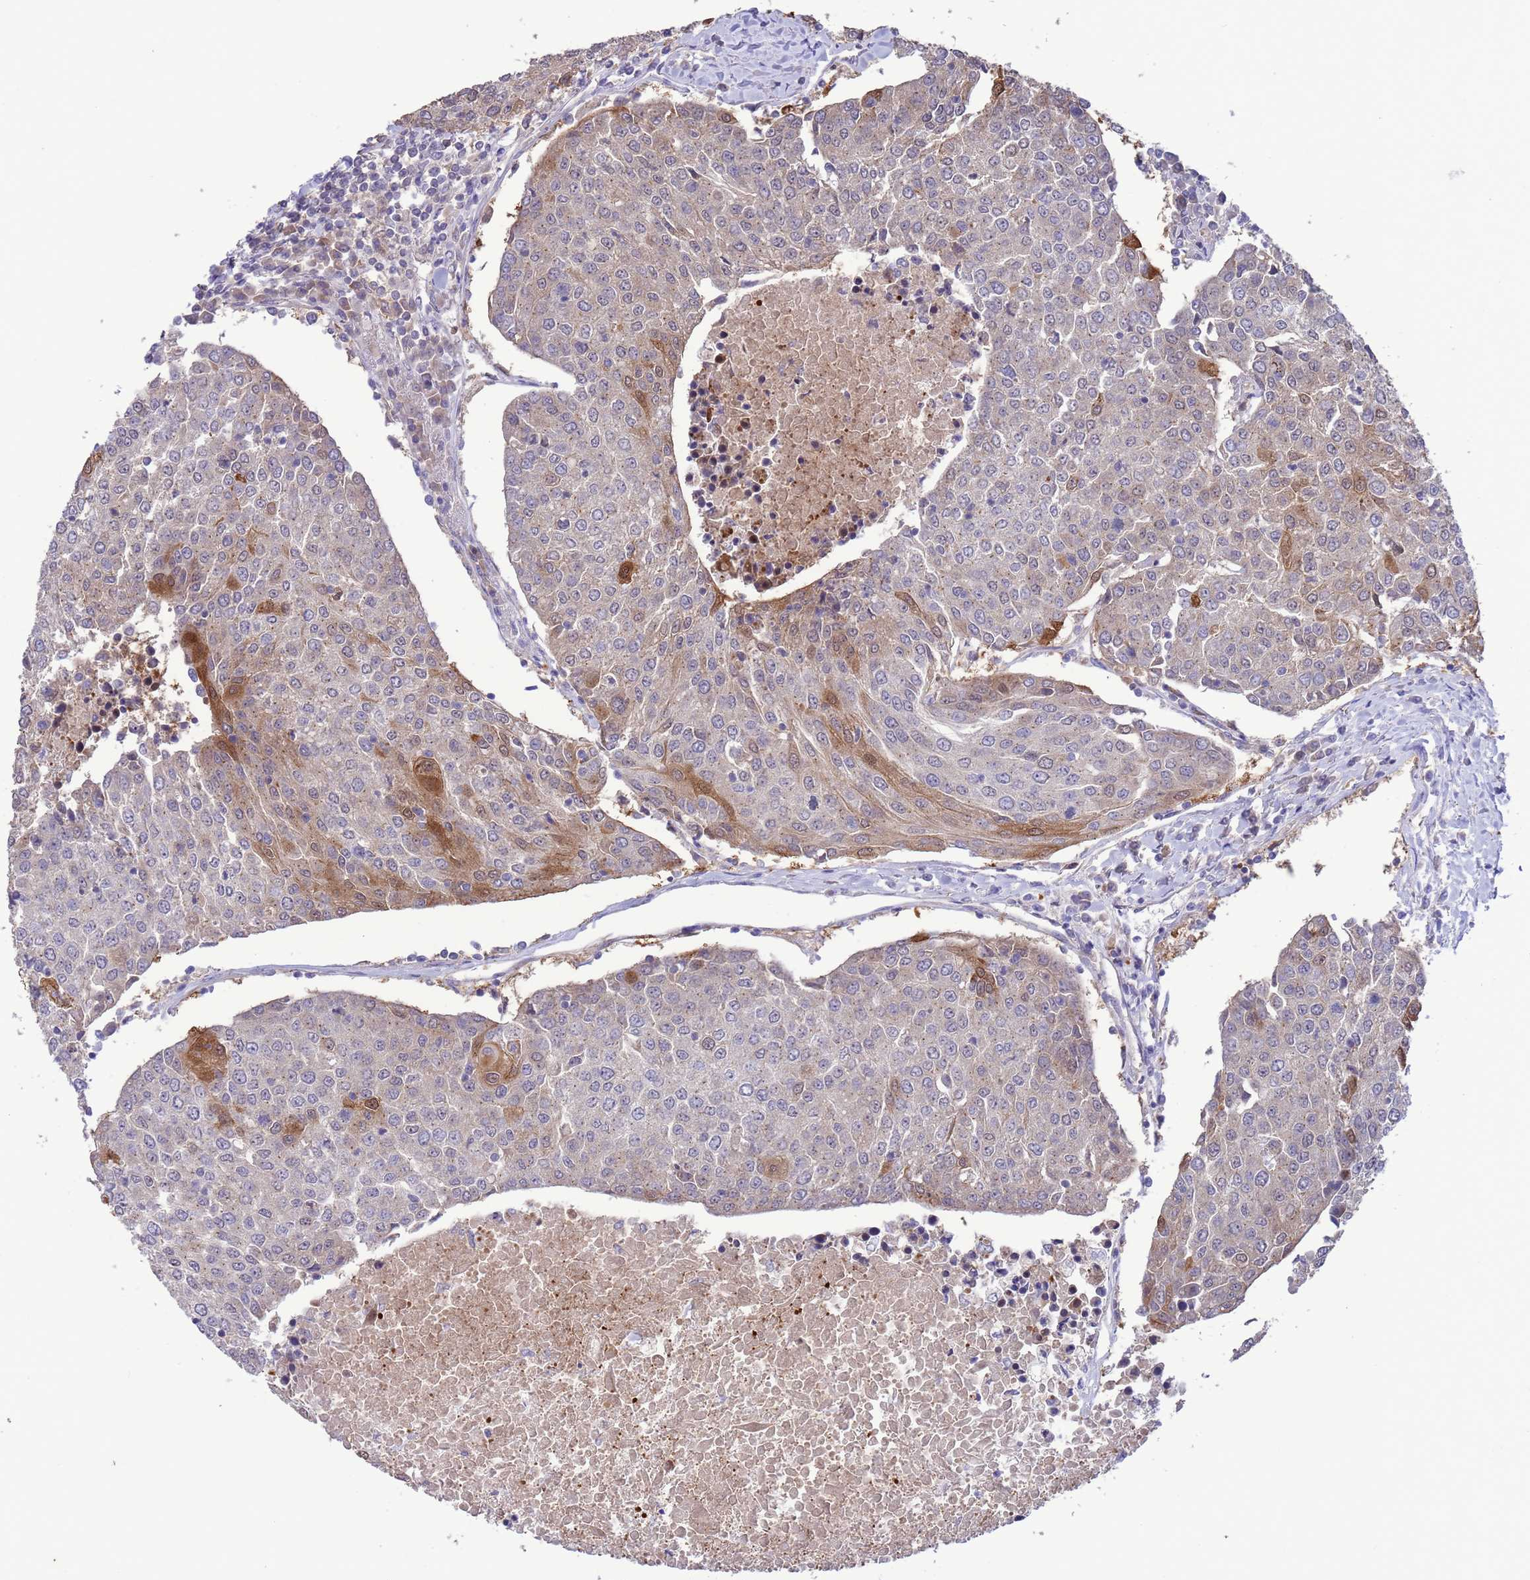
{"staining": {"intensity": "moderate", "quantity": "<25%", "location": "cytoplasmic/membranous,nuclear"}, "tissue": "urothelial cancer", "cell_type": "Tumor cells", "image_type": "cancer", "snomed": [{"axis": "morphology", "description": "Urothelial carcinoma, High grade"}, {"axis": "topography", "description": "Urinary bladder"}], "caption": "Moderate cytoplasmic/membranous and nuclear protein positivity is present in approximately <25% of tumor cells in urothelial cancer.", "gene": "GJA10", "patient": {"sex": "female", "age": 85}}